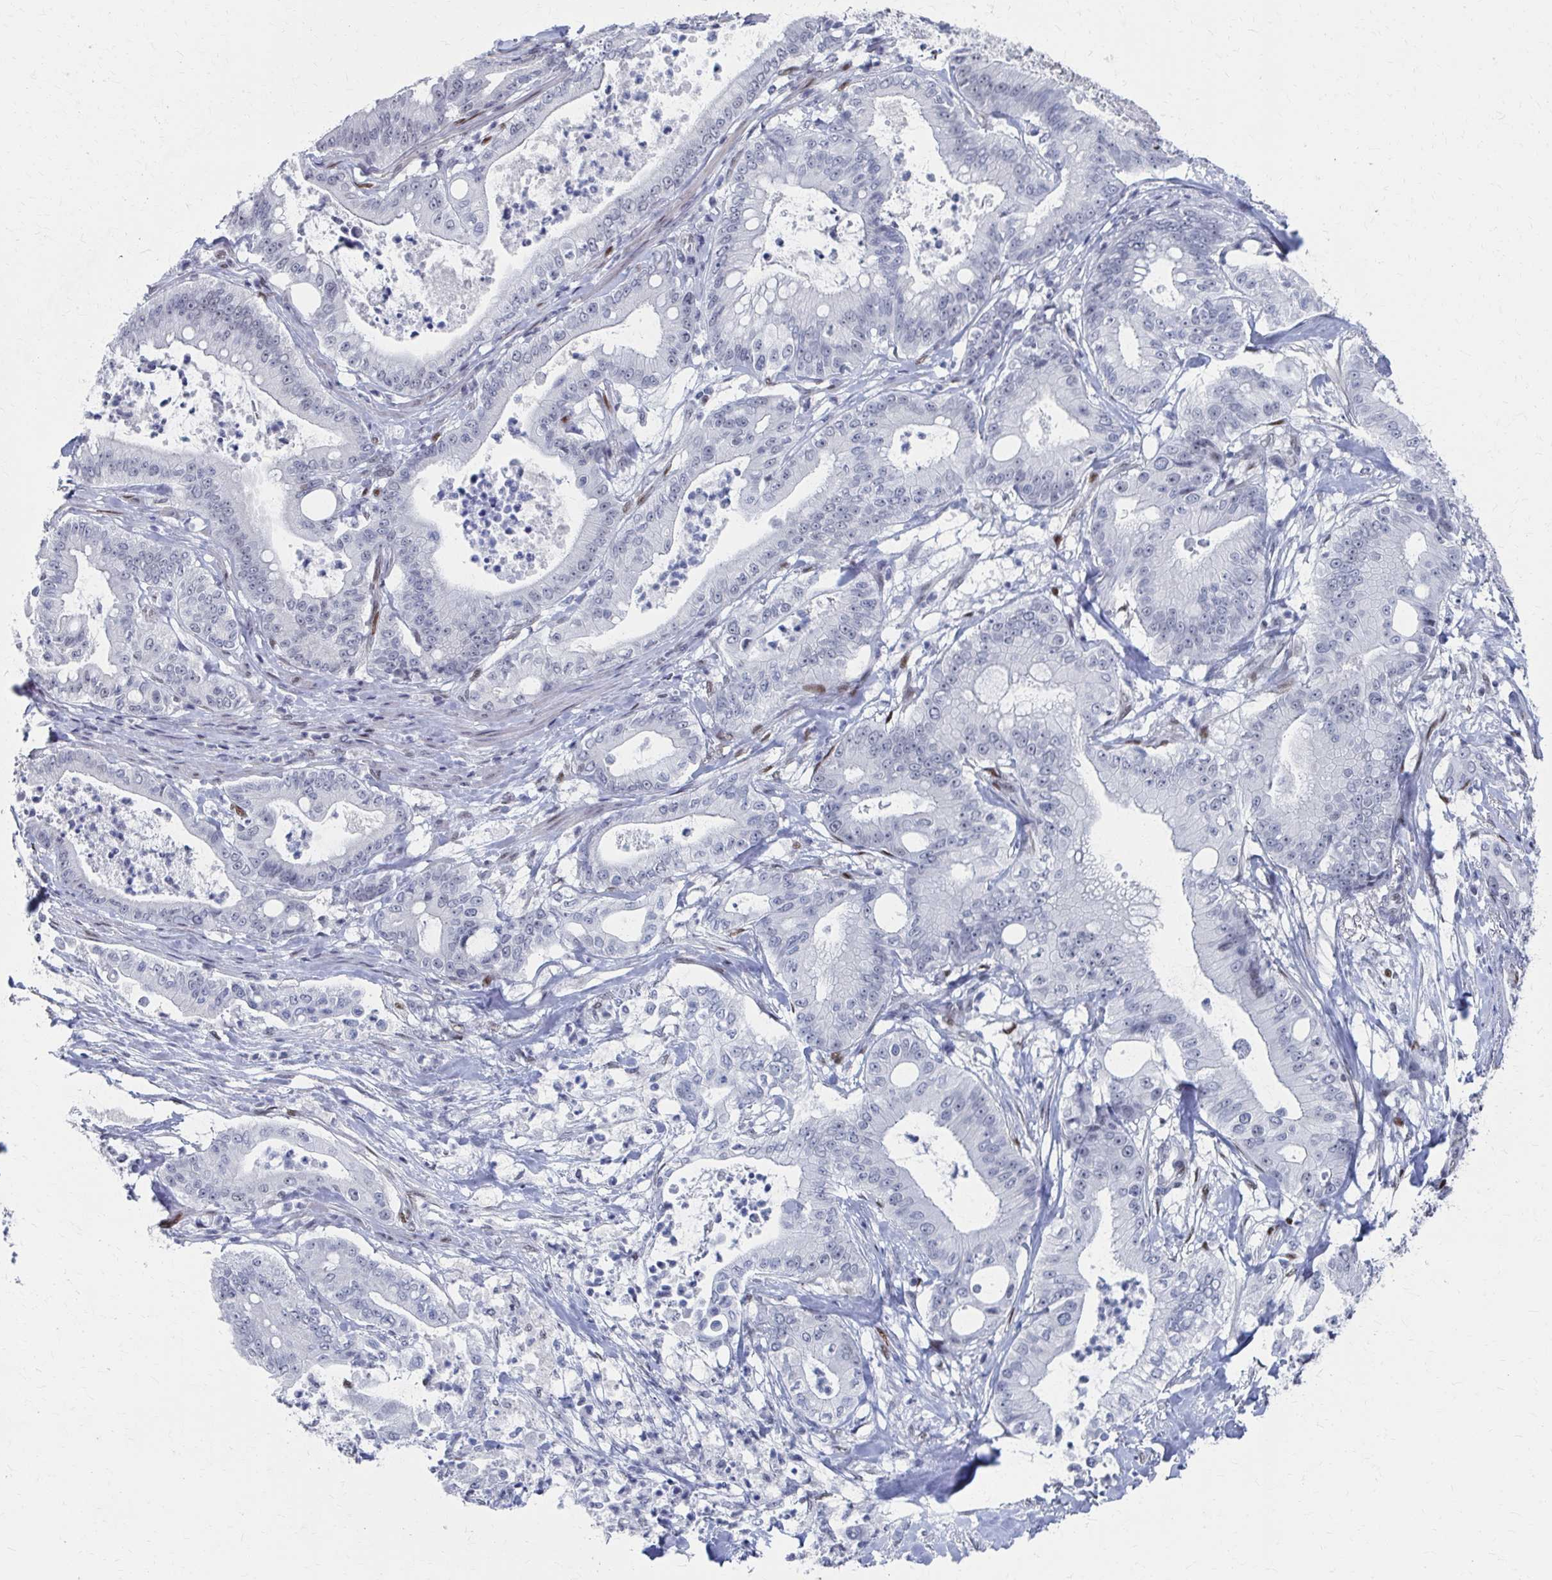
{"staining": {"intensity": "negative", "quantity": "none", "location": "none"}, "tissue": "pancreatic cancer", "cell_type": "Tumor cells", "image_type": "cancer", "snomed": [{"axis": "morphology", "description": "Adenocarcinoma, NOS"}, {"axis": "topography", "description": "Pancreas"}], "caption": "This is an immunohistochemistry image of human pancreatic adenocarcinoma. There is no expression in tumor cells.", "gene": "CDIN1", "patient": {"sex": "male", "age": 71}}